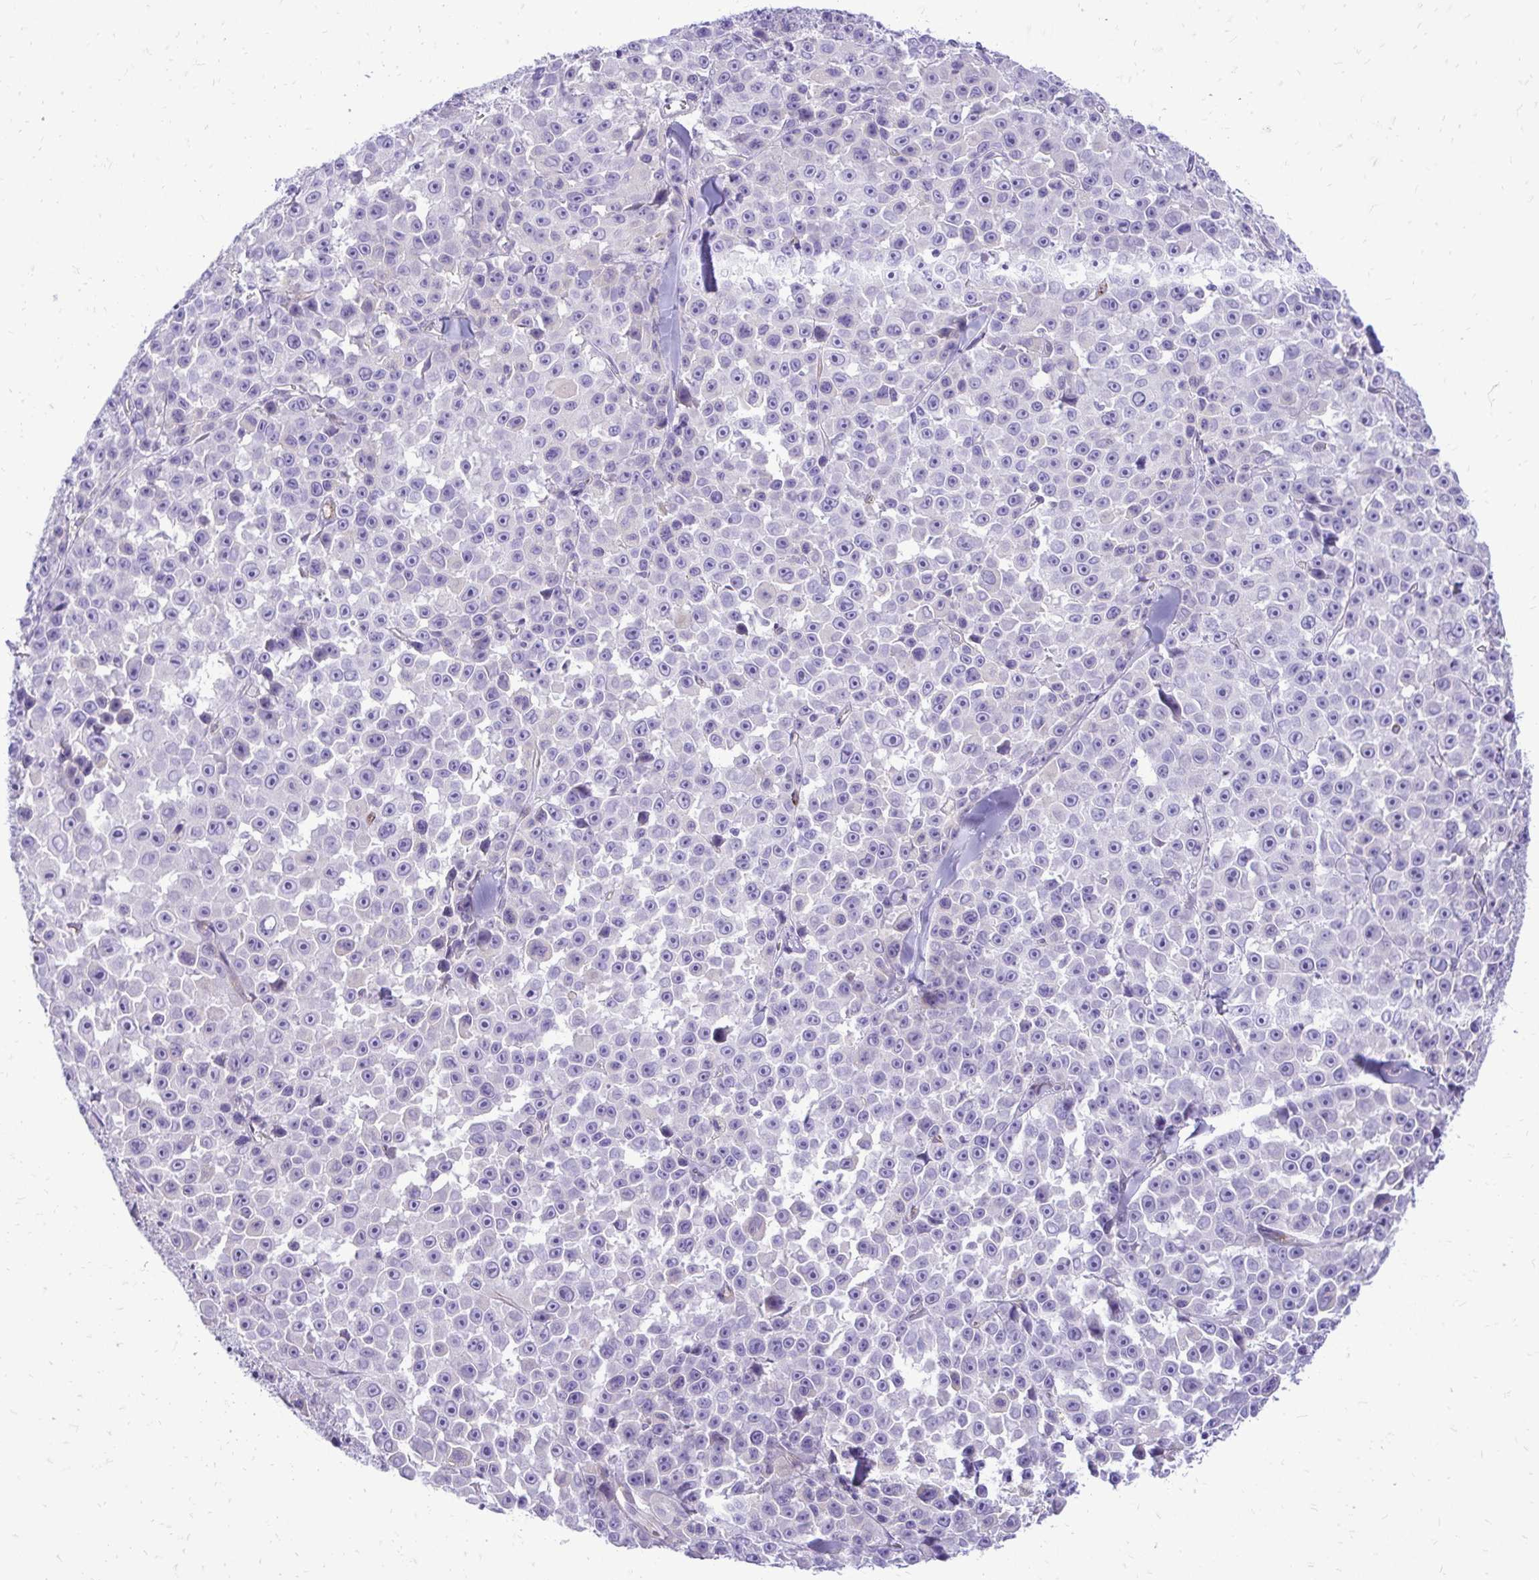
{"staining": {"intensity": "negative", "quantity": "none", "location": "none"}, "tissue": "melanoma", "cell_type": "Tumor cells", "image_type": "cancer", "snomed": [{"axis": "morphology", "description": "Malignant melanoma, NOS"}, {"axis": "topography", "description": "Skin"}], "caption": "Human melanoma stained for a protein using IHC displays no positivity in tumor cells.", "gene": "PELI3", "patient": {"sex": "female", "age": 66}}